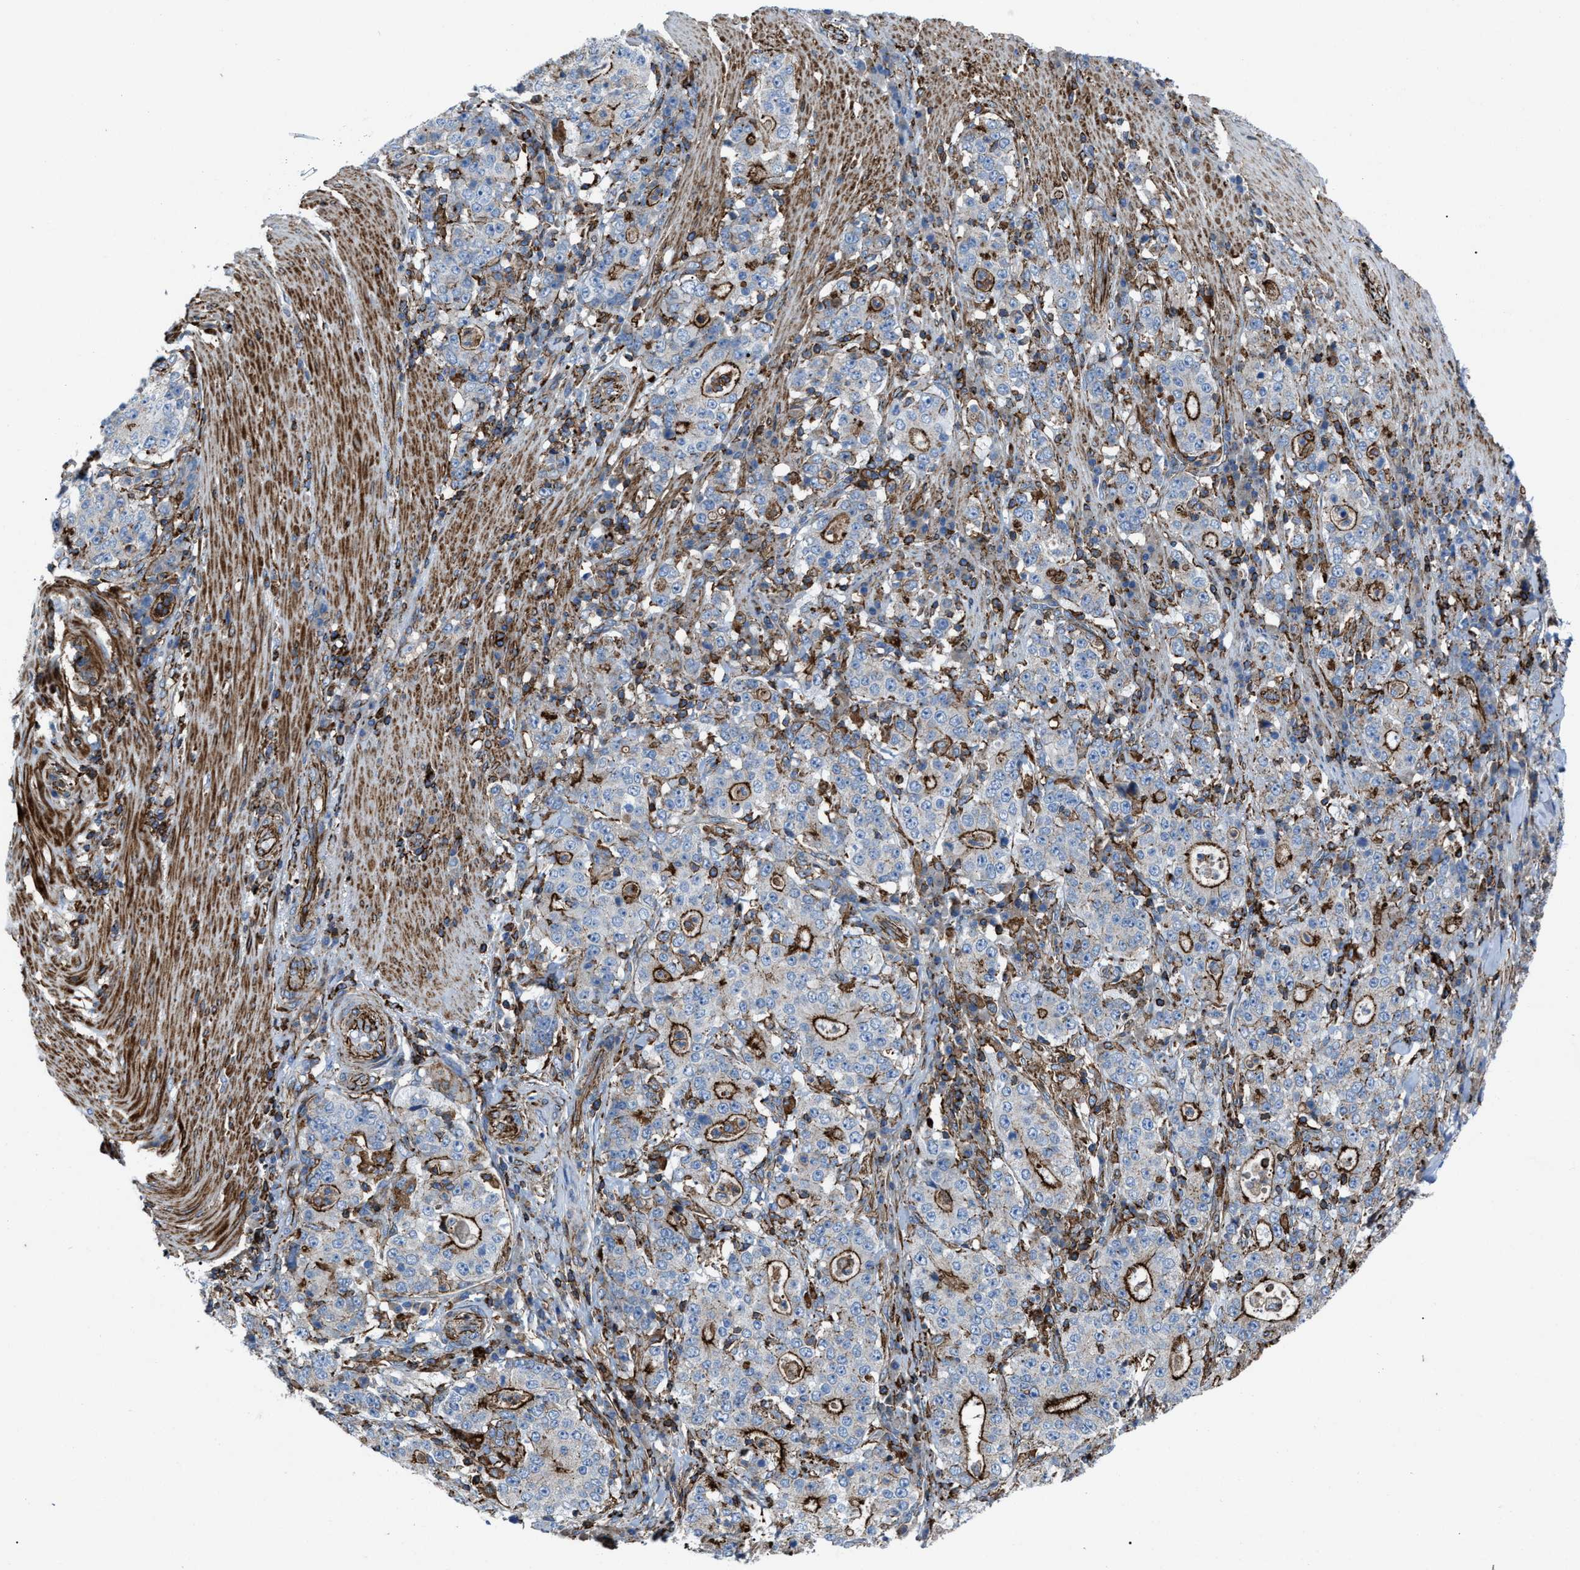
{"staining": {"intensity": "moderate", "quantity": "25%-75%", "location": "cytoplasmic/membranous"}, "tissue": "stomach cancer", "cell_type": "Tumor cells", "image_type": "cancer", "snomed": [{"axis": "morphology", "description": "Normal tissue, NOS"}, {"axis": "morphology", "description": "Adenocarcinoma, NOS"}, {"axis": "topography", "description": "Stomach, upper"}, {"axis": "topography", "description": "Stomach"}], "caption": "Immunohistochemistry (IHC) micrograph of stomach cancer (adenocarcinoma) stained for a protein (brown), which reveals medium levels of moderate cytoplasmic/membranous staining in approximately 25%-75% of tumor cells.", "gene": "AGPAT2", "patient": {"sex": "male", "age": 59}}